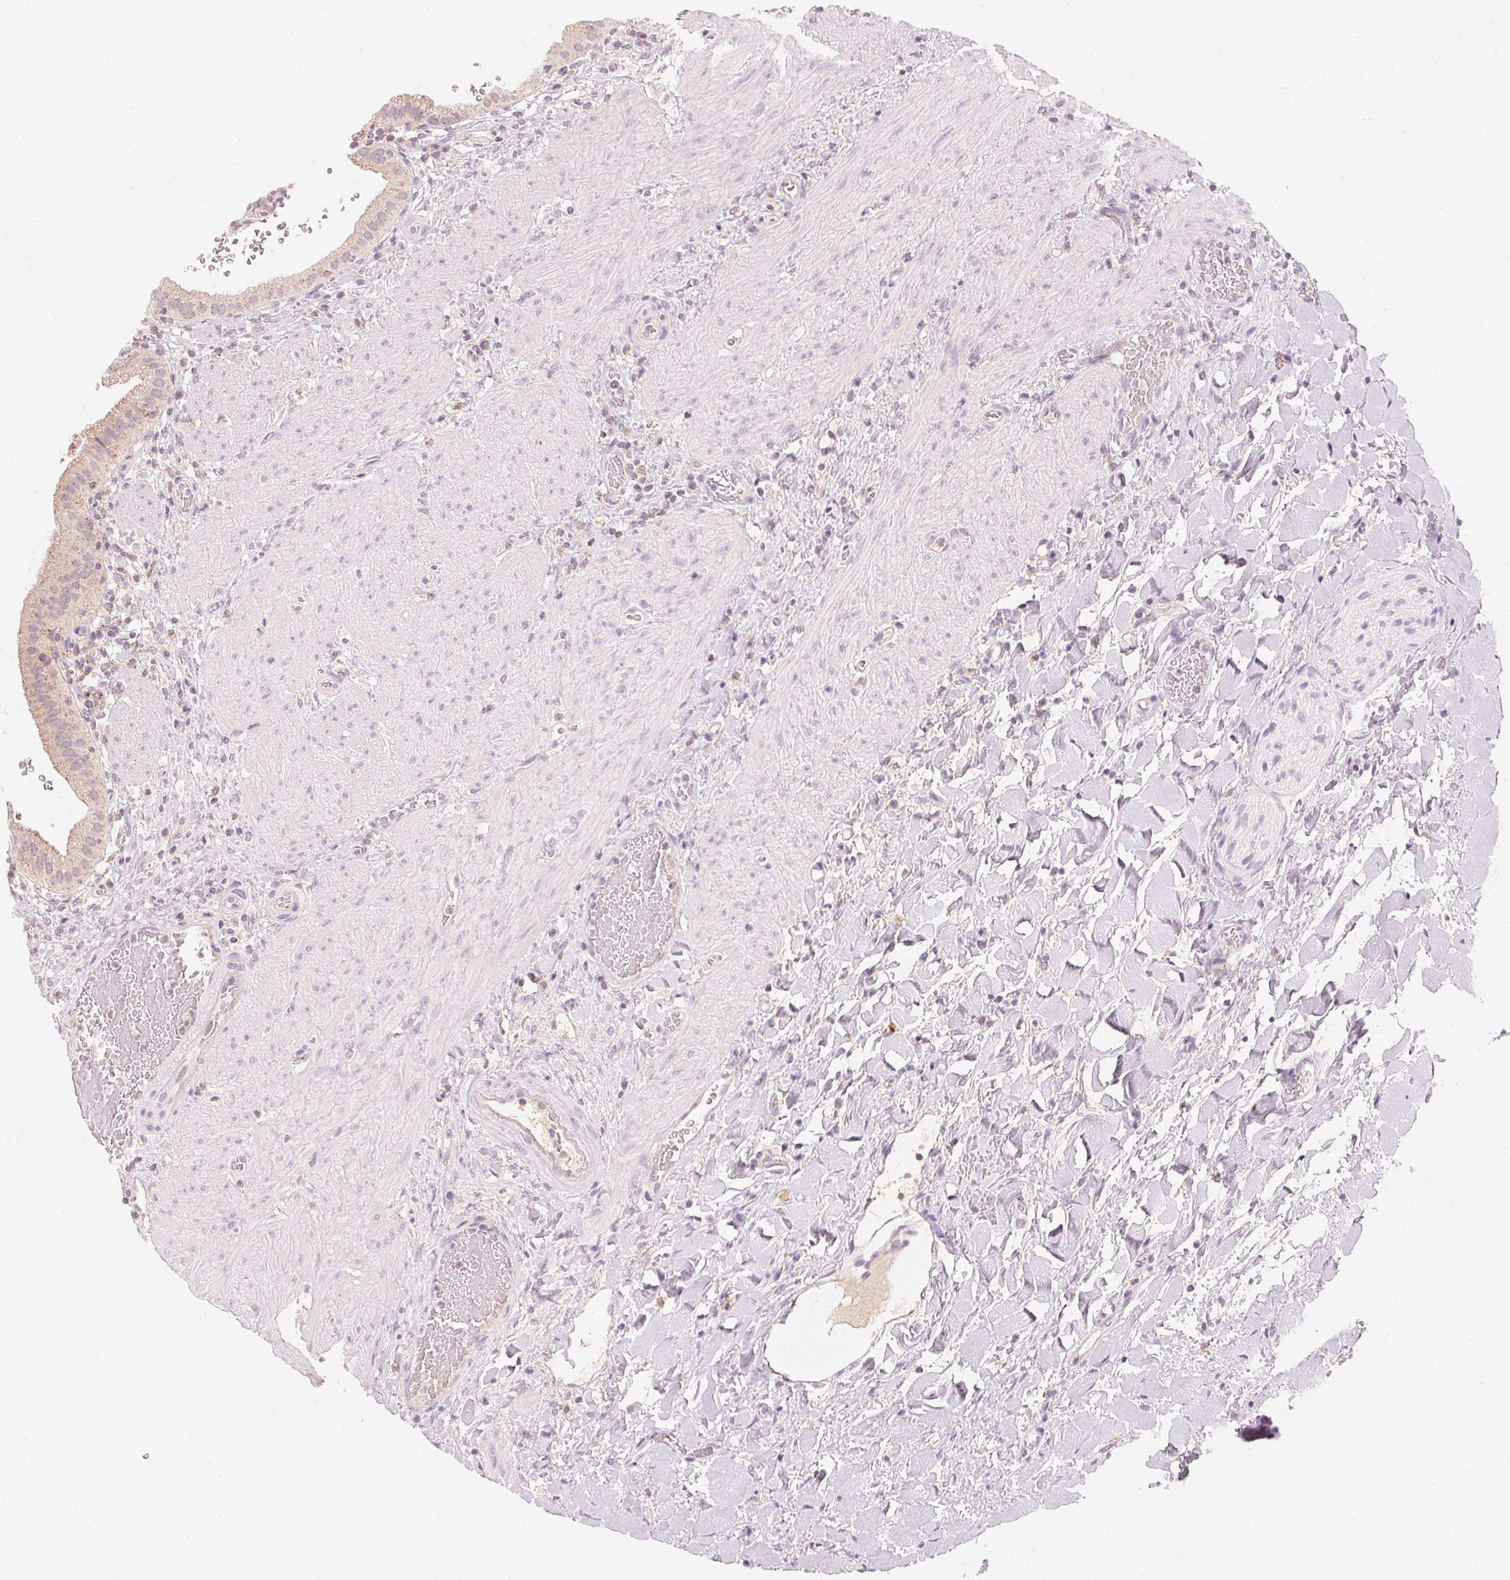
{"staining": {"intensity": "negative", "quantity": "none", "location": "none"}, "tissue": "gallbladder", "cell_type": "Glandular cells", "image_type": "normal", "snomed": [{"axis": "morphology", "description": "Normal tissue, NOS"}, {"axis": "topography", "description": "Gallbladder"}], "caption": "Immunohistochemistry image of unremarkable gallbladder stained for a protein (brown), which displays no positivity in glandular cells.", "gene": "HOXB13", "patient": {"sex": "male", "age": 26}}